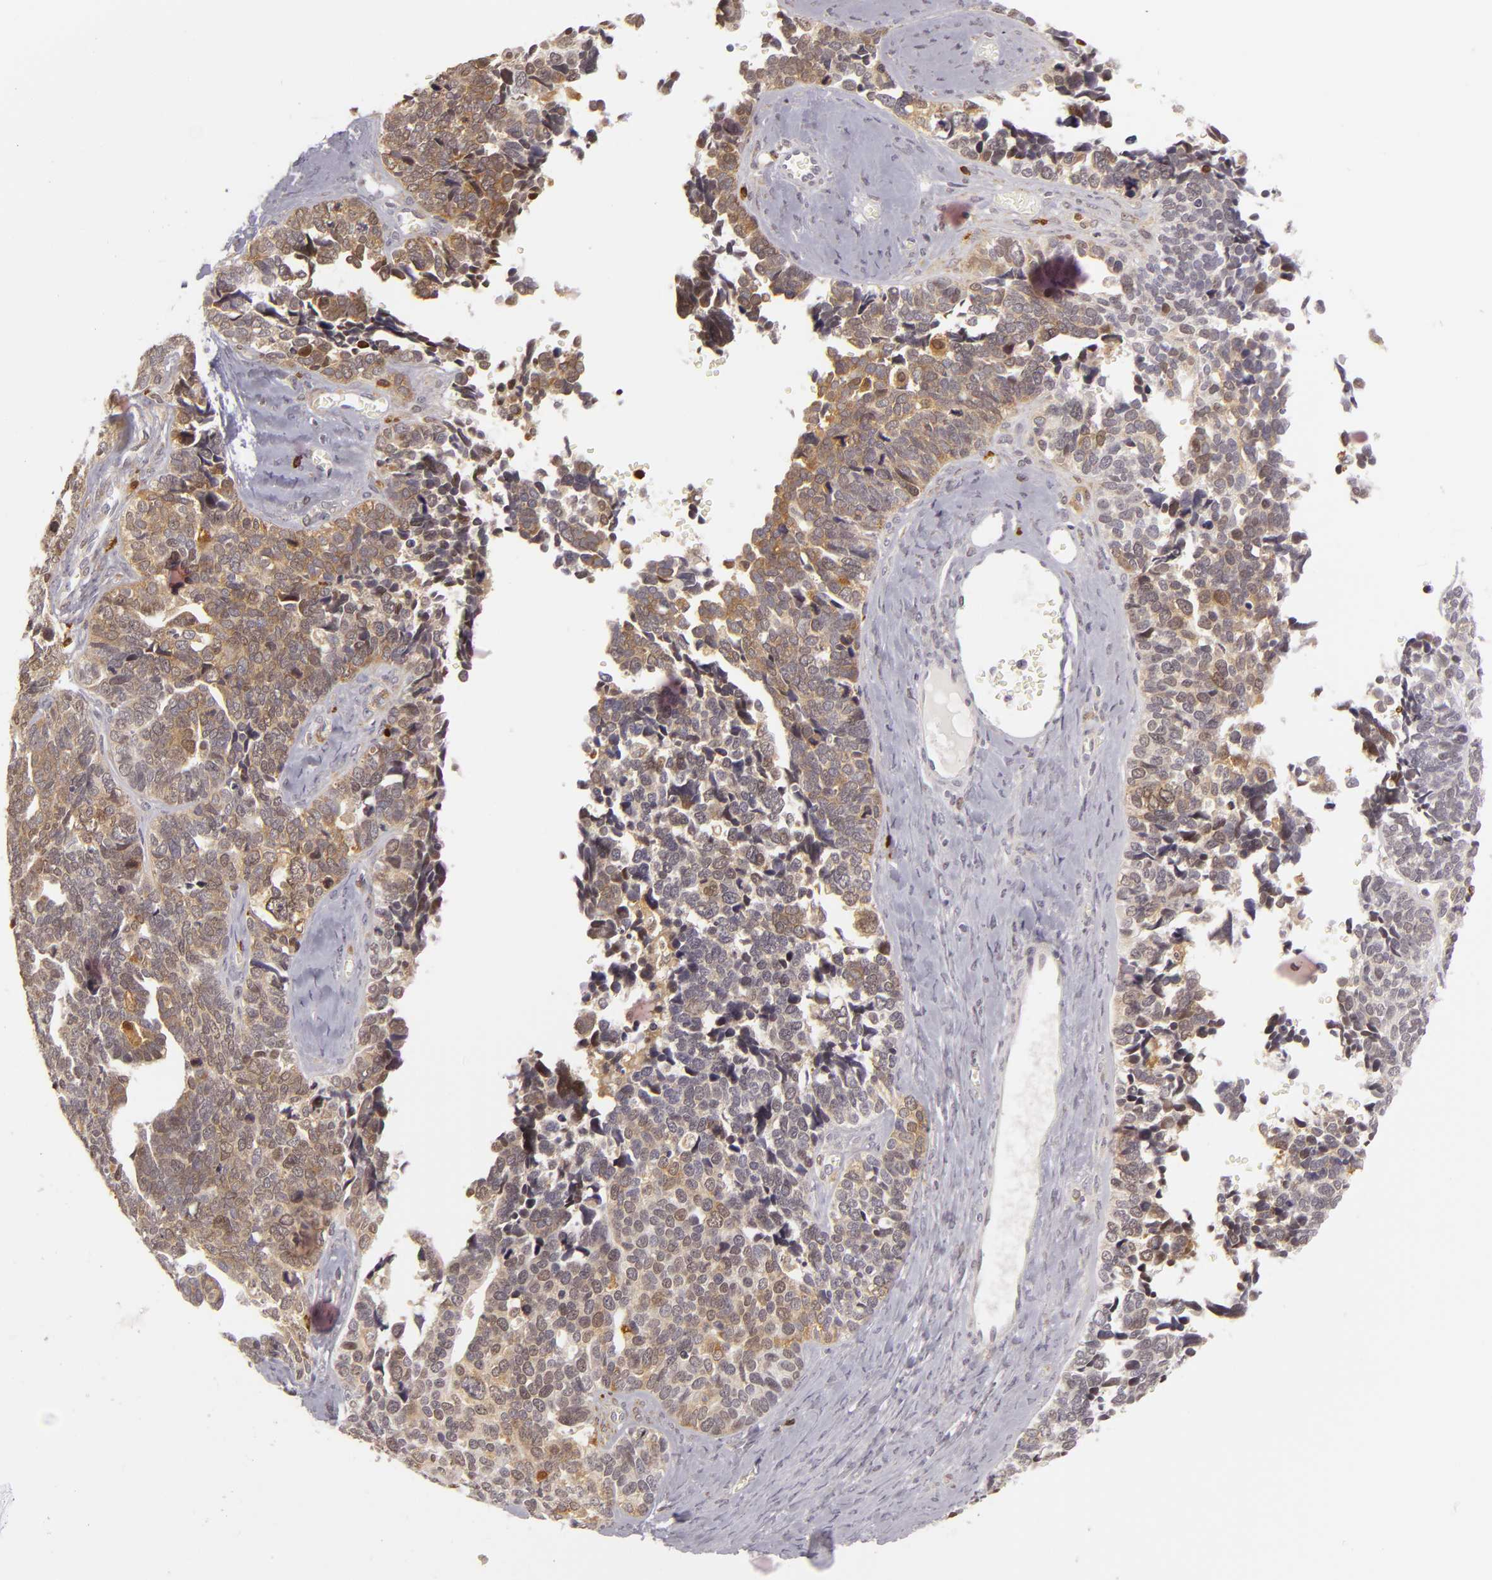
{"staining": {"intensity": "moderate", "quantity": ">75%", "location": "cytoplasmic/membranous"}, "tissue": "ovarian cancer", "cell_type": "Tumor cells", "image_type": "cancer", "snomed": [{"axis": "morphology", "description": "Cystadenocarcinoma, serous, NOS"}, {"axis": "topography", "description": "Ovary"}], "caption": "Protein staining of serous cystadenocarcinoma (ovarian) tissue demonstrates moderate cytoplasmic/membranous expression in approximately >75% of tumor cells.", "gene": "APOBEC3G", "patient": {"sex": "female", "age": 77}}